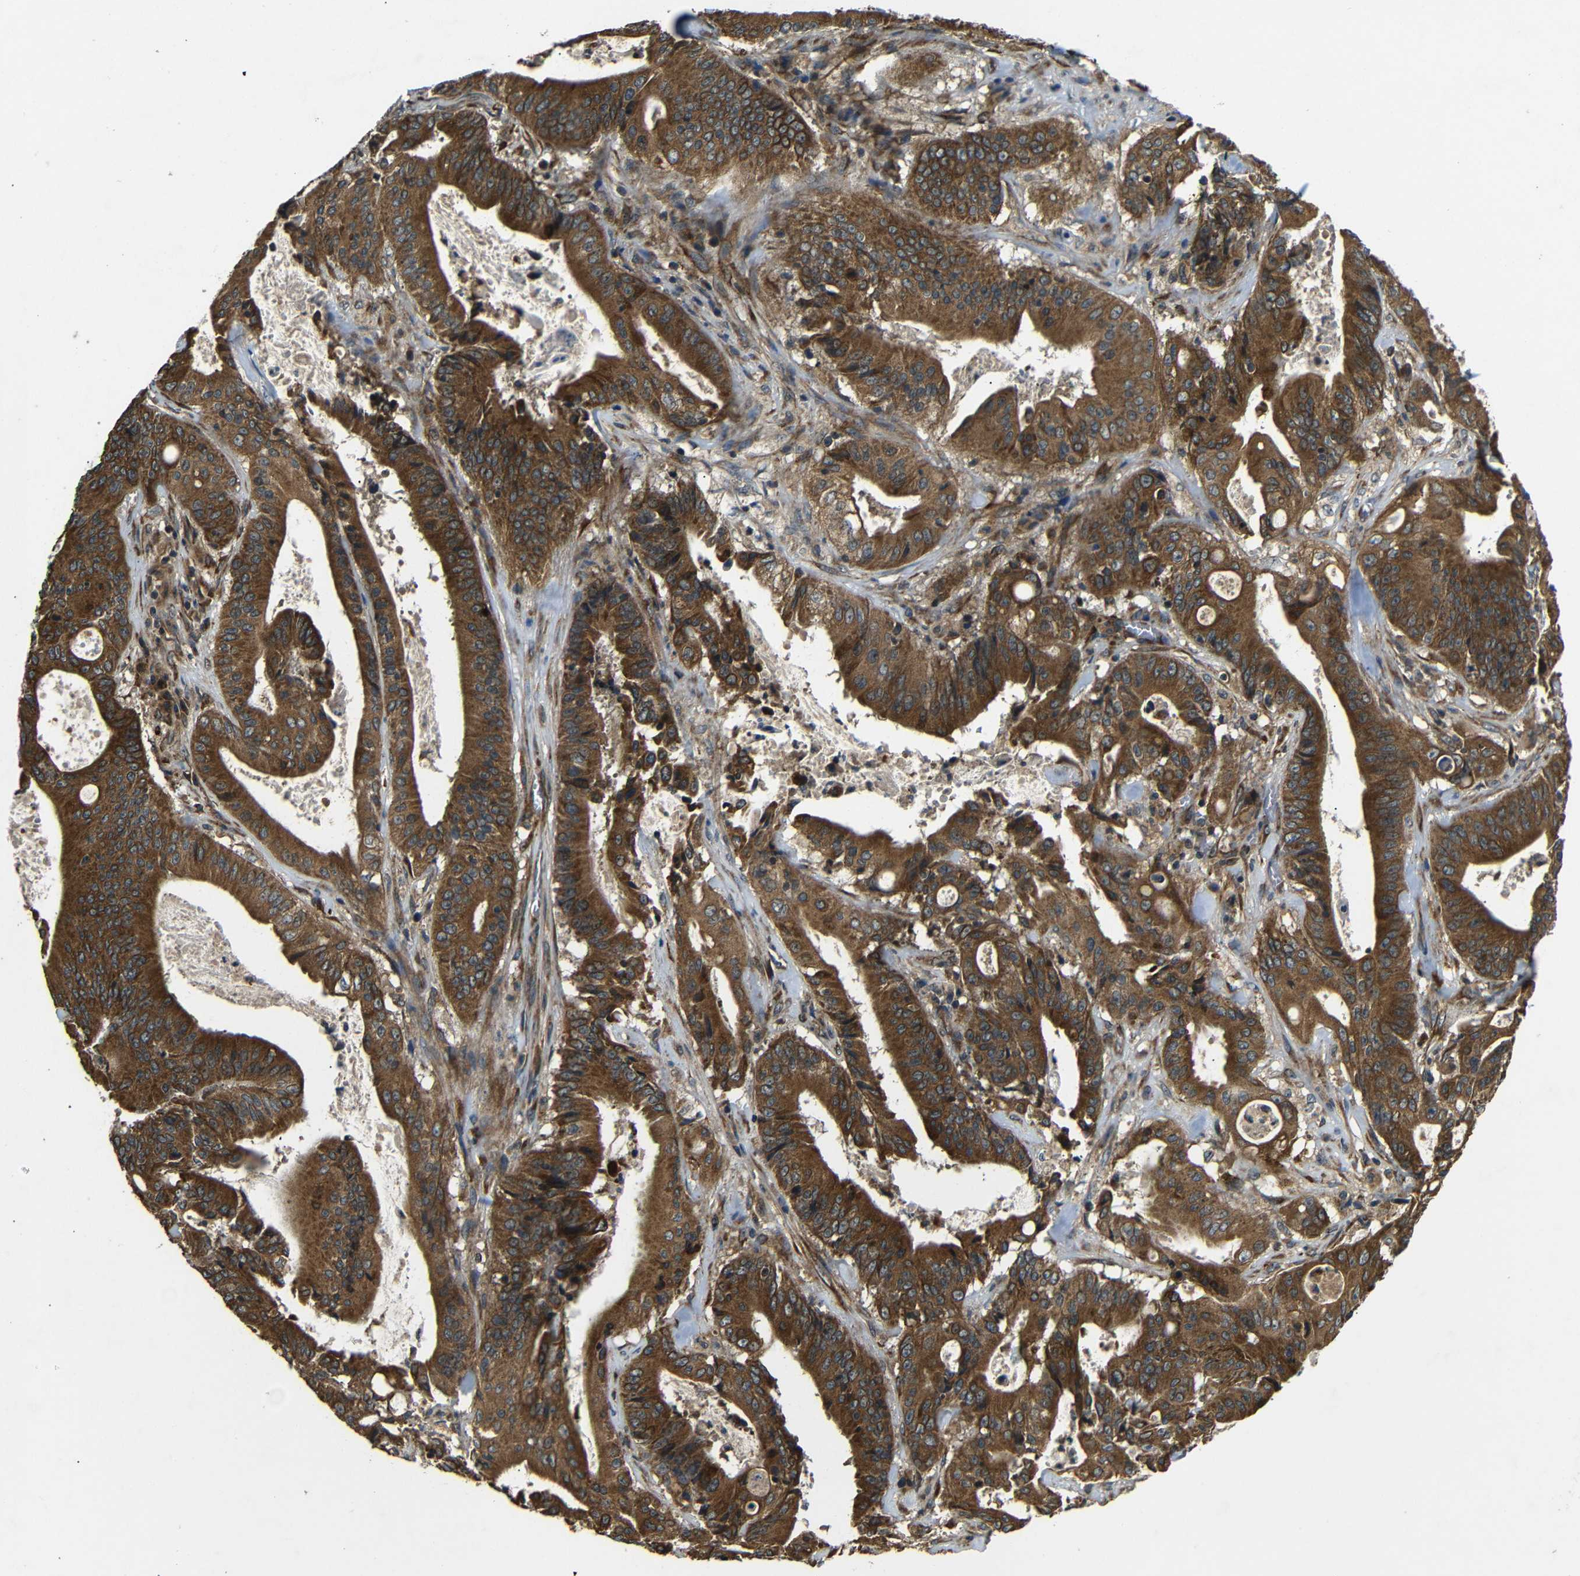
{"staining": {"intensity": "strong", "quantity": ">75%", "location": "cytoplasmic/membranous"}, "tissue": "pancreatic cancer", "cell_type": "Tumor cells", "image_type": "cancer", "snomed": [{"axis": "morphology", "description": "Normal tissue, NOS"}, {"axis": "topography", "description": "Lymph node"}], "caption": "Protein staining of pancreatic cancer tissue reveals strong cytoplasmic/membranous expression in about >75% of tumor cells.", "gene": "TRPC1", "patient": {"sex": "male", "age": 62}}